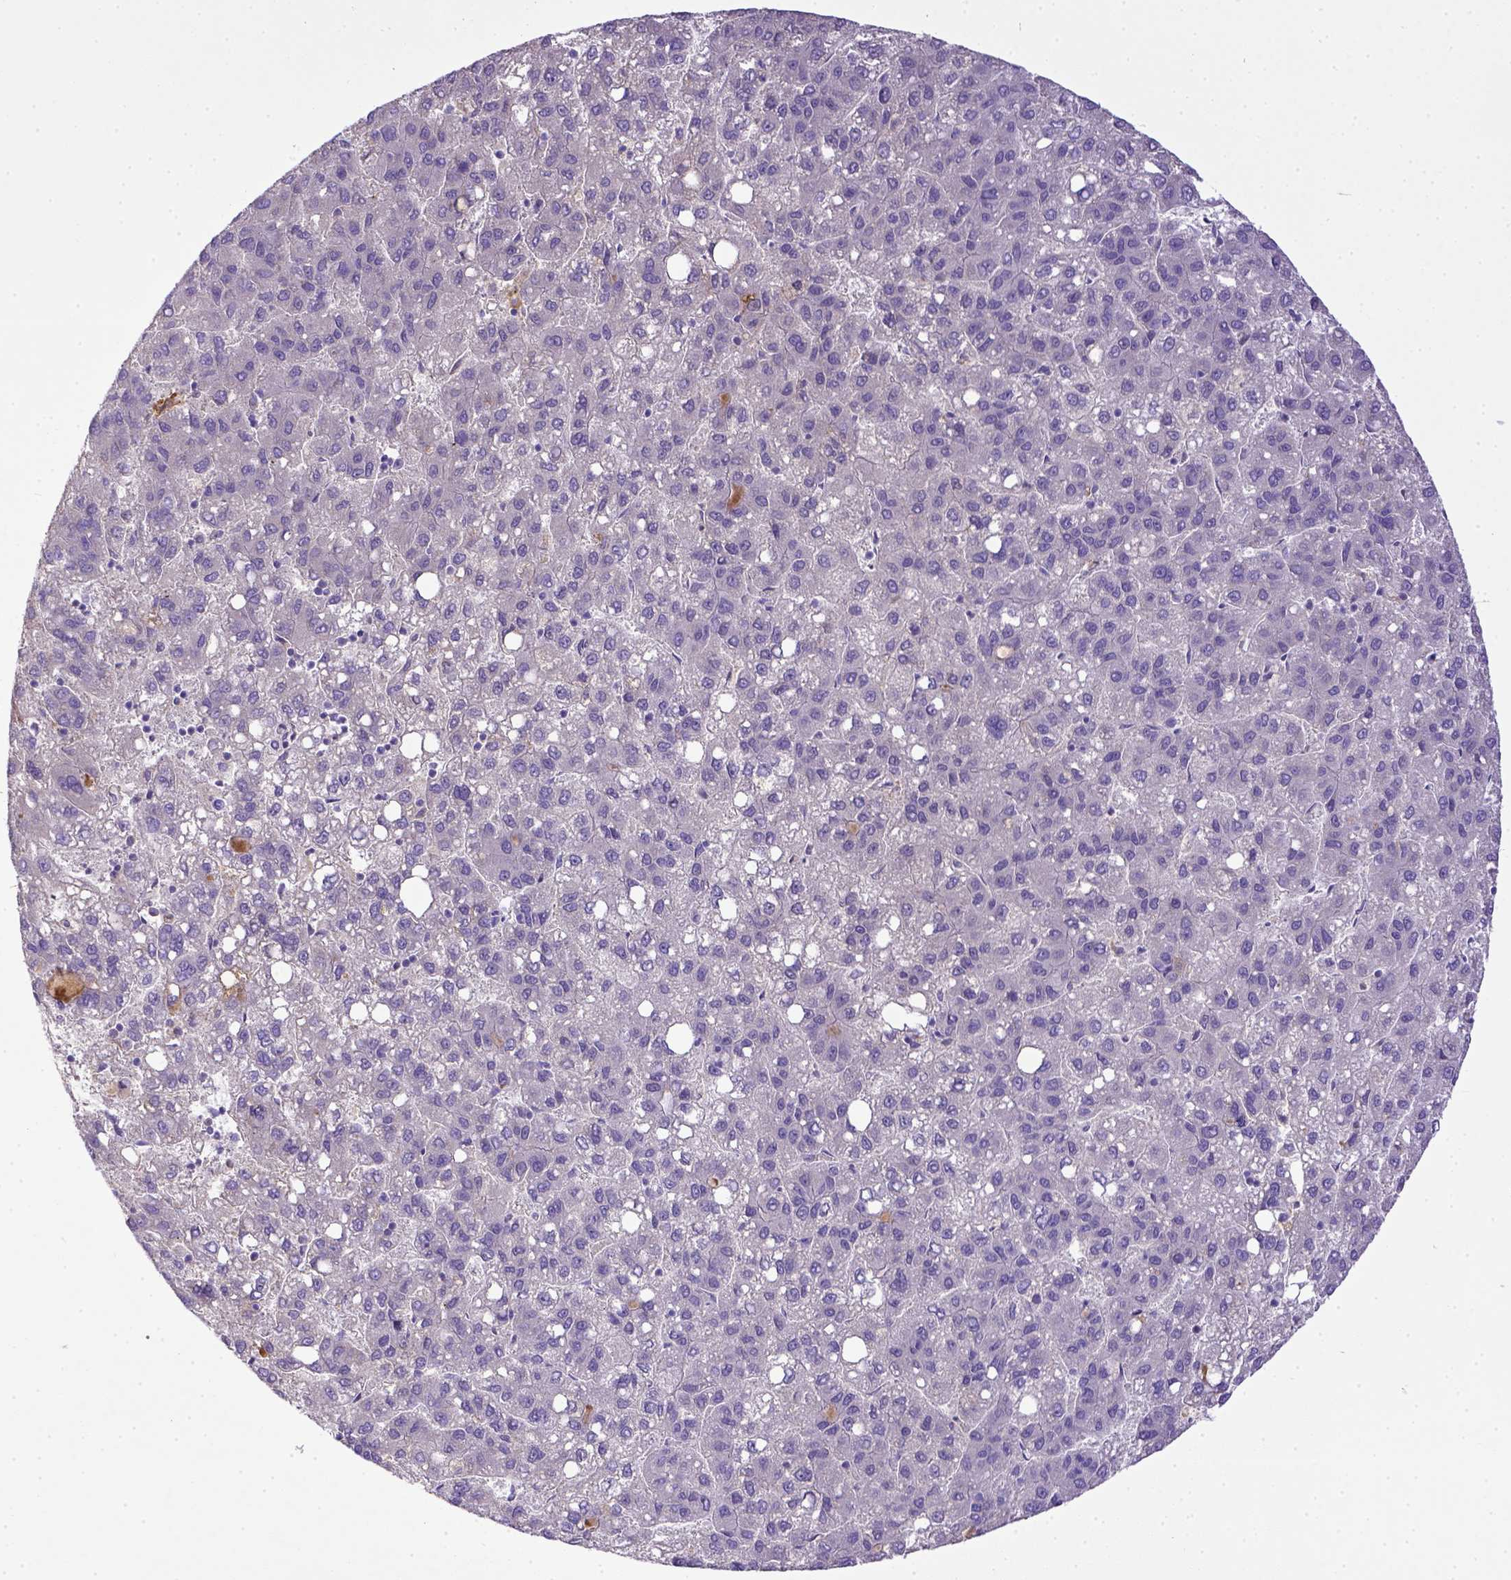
{"staining": {"intensity": "negative", "quantity": "none", "location": "none"}, "tissue": "liver cancer", "cell_type": "Tumor cells", "image_type": "cancer", "snomed": [{"axis": "morphology", "description": "Carcinoma, Hepatocellular, NOS"}, {"axis": "topography", "description": "Liver"}], "caption": "Tumor cells are negative for protein expression in human liver cancer.", "gene": "CD40", "patient": {"sex": "female", "age": 82}}